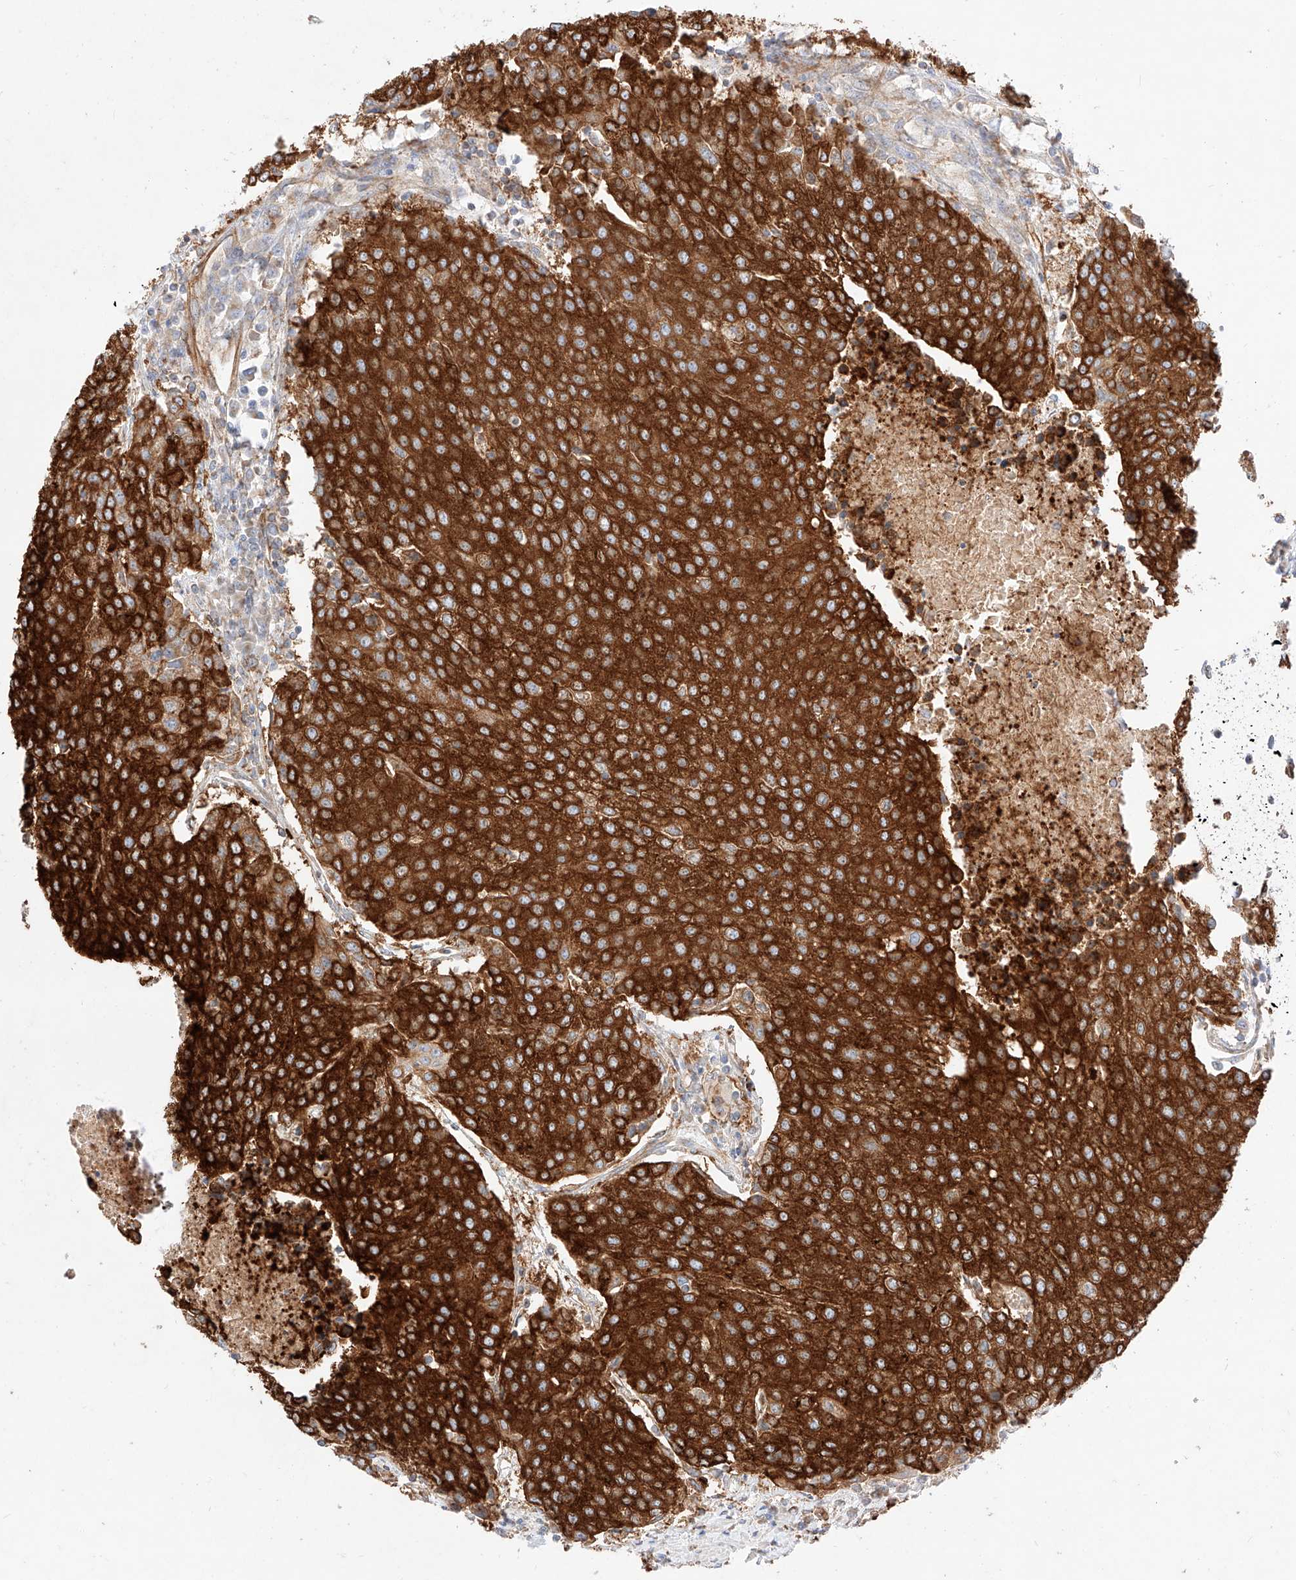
{"staining": {"intensity": "strong", "quantity": ">75%", "location": "cytoplasmic/membranous"}, "tissue": "urothelial cancer", "cell_type": "Tumor cells", "image_type": "cancer", "snomed": [{"axis": "morphology", "description": "Urothelial carcinoma, High grade"}, {"axis": "topography", "description": "Urinary bladder"}], "caption": "A photomicrograph of human urothelial cancer stained for a protein displays strong cytoplasmic/membranous brown staining in tumor cells. (Stains: DAB (3,3'-diaminobenzidine) in brown, nuclei in blue, Microscopy: brightfield microscopy at high magnification).", "gene": "CSGALNACT2", "patient": {"sex": "female", "age": 85}}